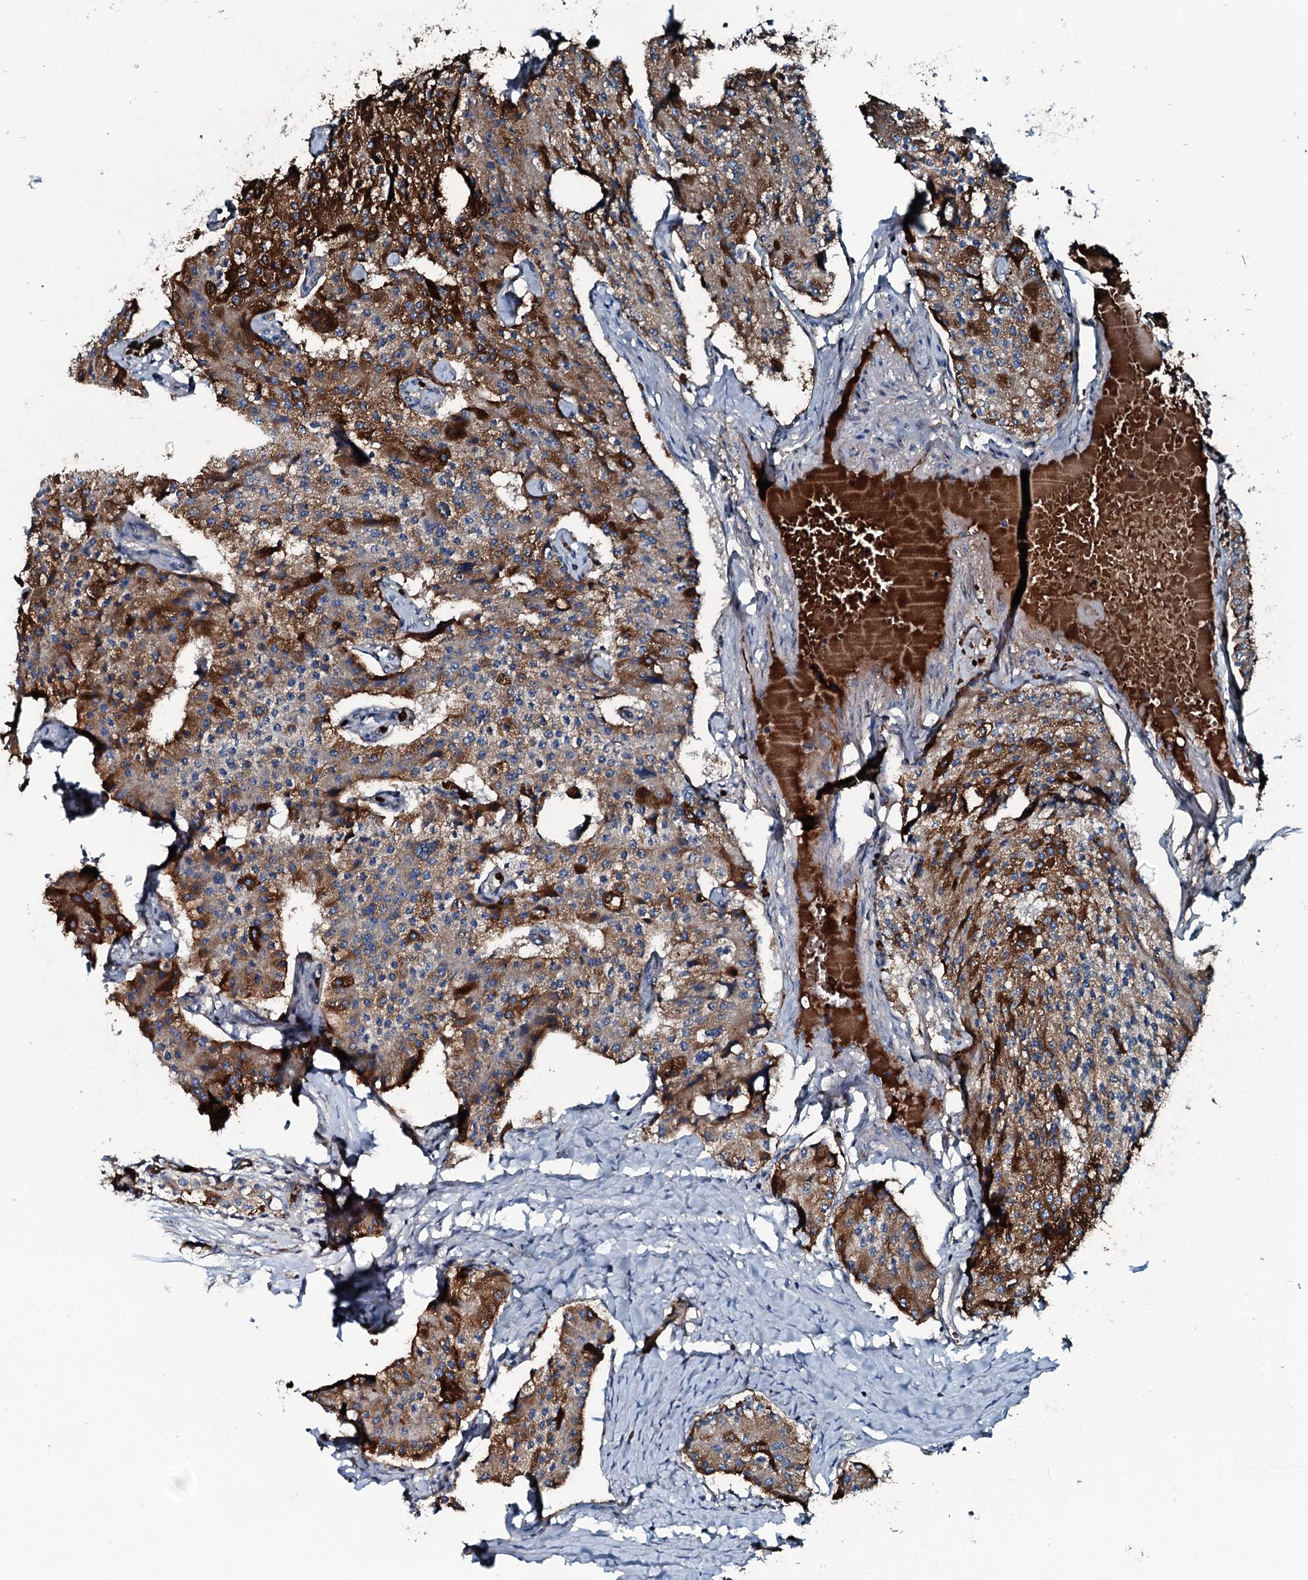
{"staining": {"intensity": "strong", "quantity": "25%-75%", "location": "cytoplasmic/membranous"}, "tissue": "carcinoid", "cell_type": "Tumor cells", "image_type": "cancer", "snomed": [{"axis": "morphology", "description": "Carcinoid, malignant, NOS"}, {"axis": "topography", "description": "Colon"}], "caption": "An image of malignant carcinoid stained for a protein exhibits strong cytoplasmic/membranous brown staining in tumor cells.", "gene": "TRIM7", "patient": {"sex": "female", "age": 52}}